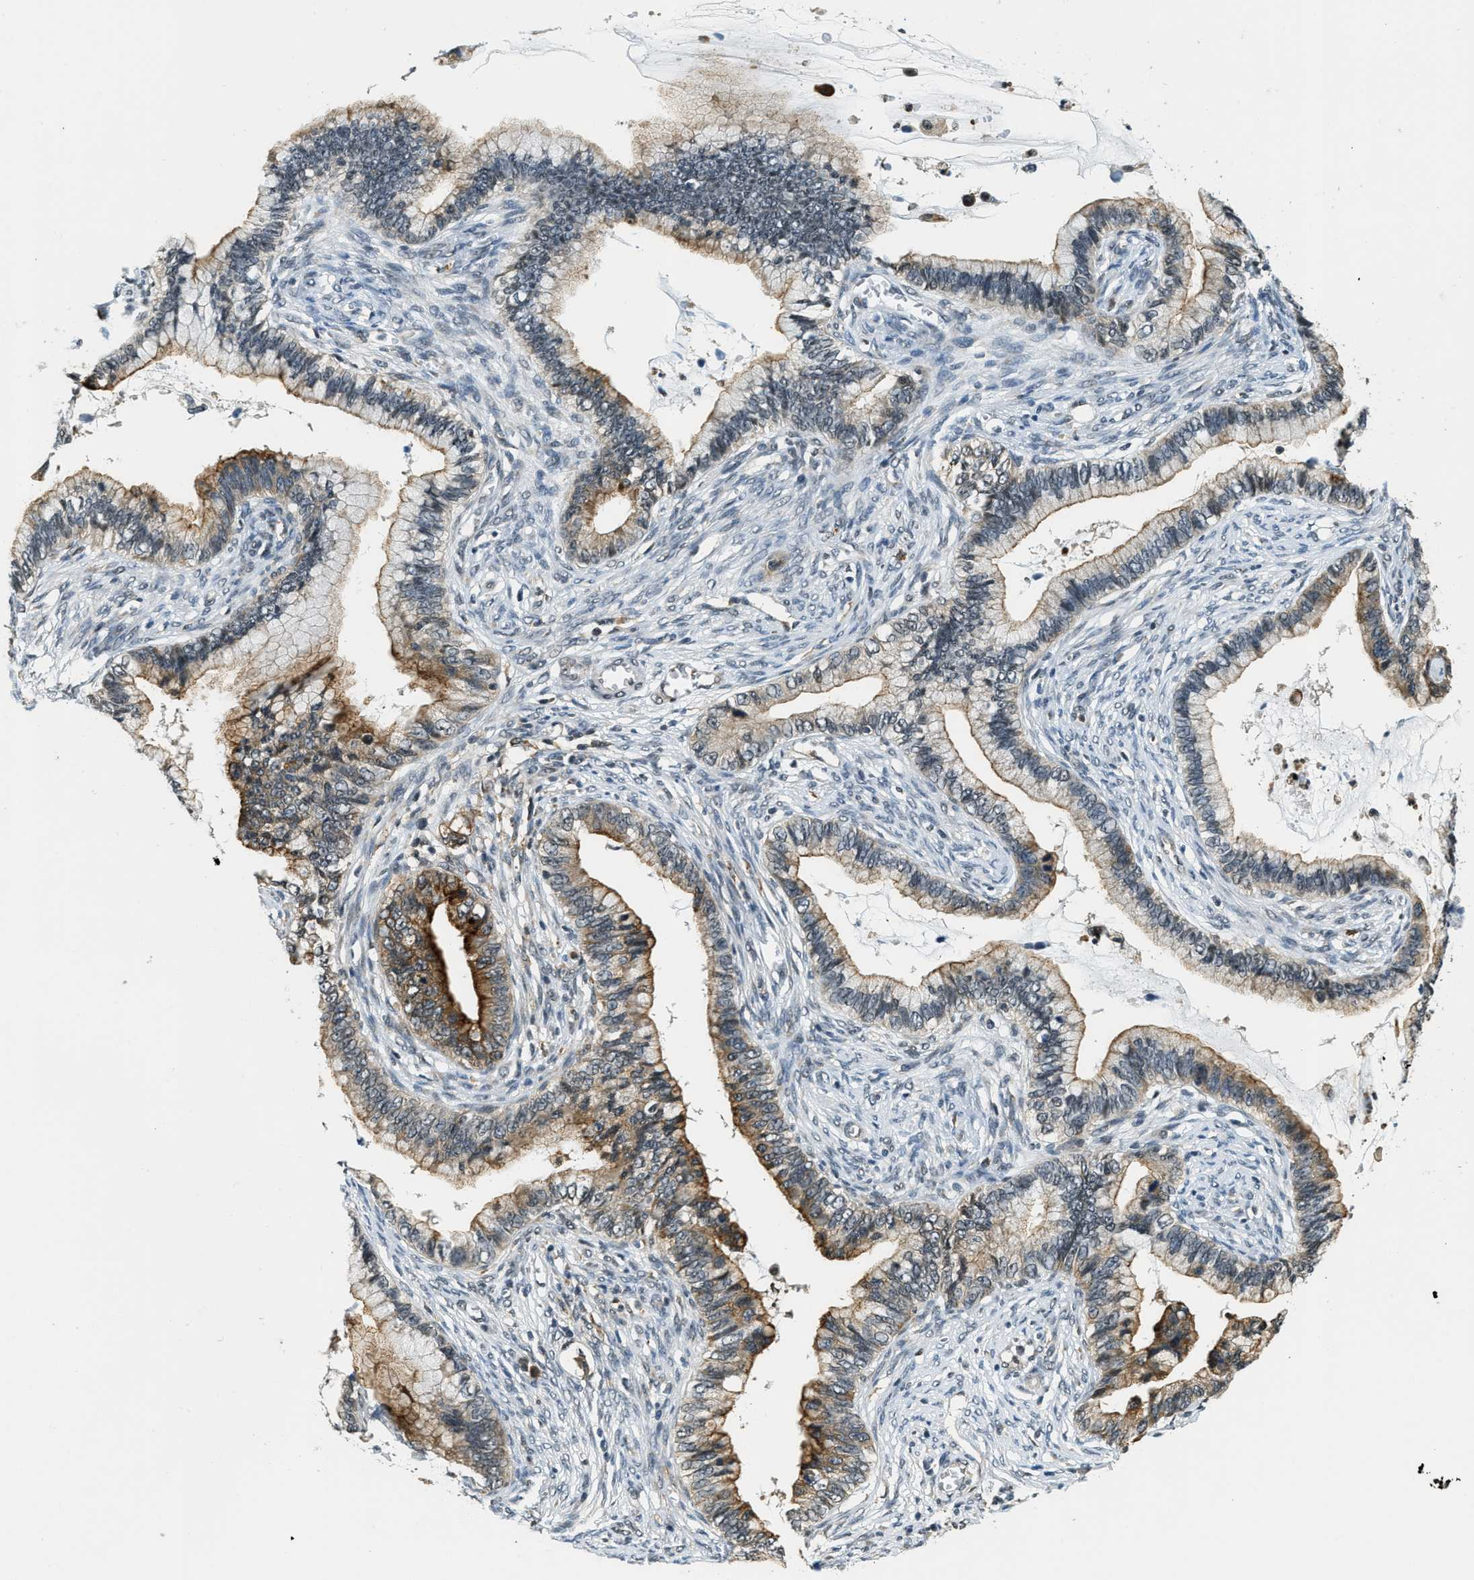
{"staining": {"intensity": "moderate", "quantity": "25%-75%", "location": "cytoplasmic/membranous"}, "tissue": "cervical cancer", "cell_type": "Tumor cells", "image_type": "cancer", "snomed": [{"axis": "morphology", "description": "Adenocarcinoma, NOS"}, {"axis": "topography", "description": "Cervix"}], "caption": "Tumor cells demonstrate moderate cytoplasmic/membranous expression in approximately 25%-75% of cells in adenocarcinoma (cervical). (brown staining indicates protein expression, while blue staining denotes nuclei).", "gene": "RAB11FIP1", "patient": {"sex": "female", "age": 44}}